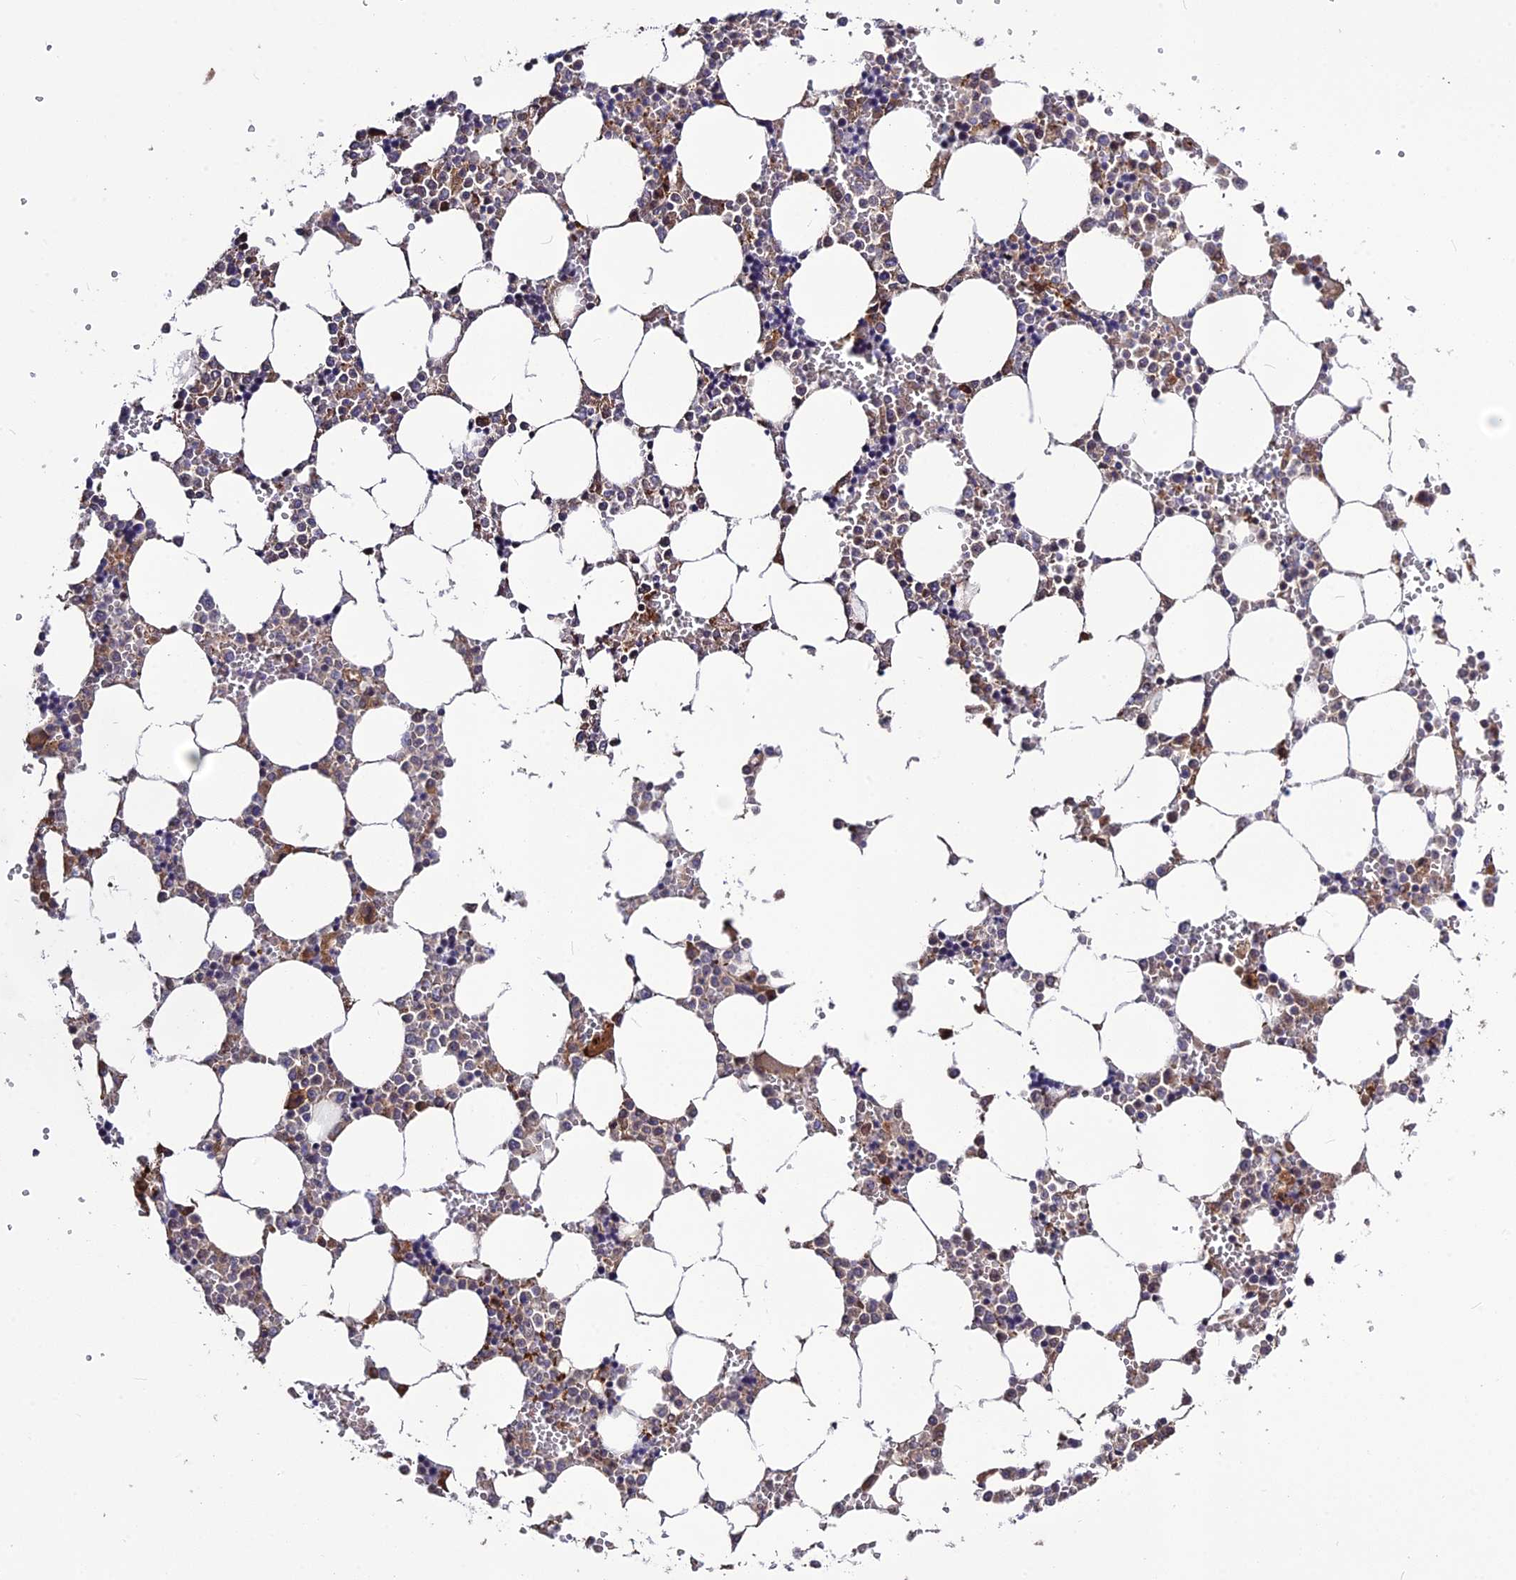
{"staining": {"intensity": "moderate", "quantity": "25%-75%", "location": "cytoplasmic/membranous,nuclear"}, "tissue": "bone marrow", "cell_type": "Hematopoietic cells", "image_type": "normal", "snomed": [{"axis": "morphology", "description": "Normal tissue, NOS"}, {"axis": "topography", "description": "Bone marrow"}], "caption": "This histopathology image demonstrates IHC staining of unremarkable human bone marrow, with medium moderate cytoplasmic/membranous,nuclear staining in about 25%-75% of hematopoietic cells.", "gene": "SPG21", "patient": {"sex": "male", "age": 64}}